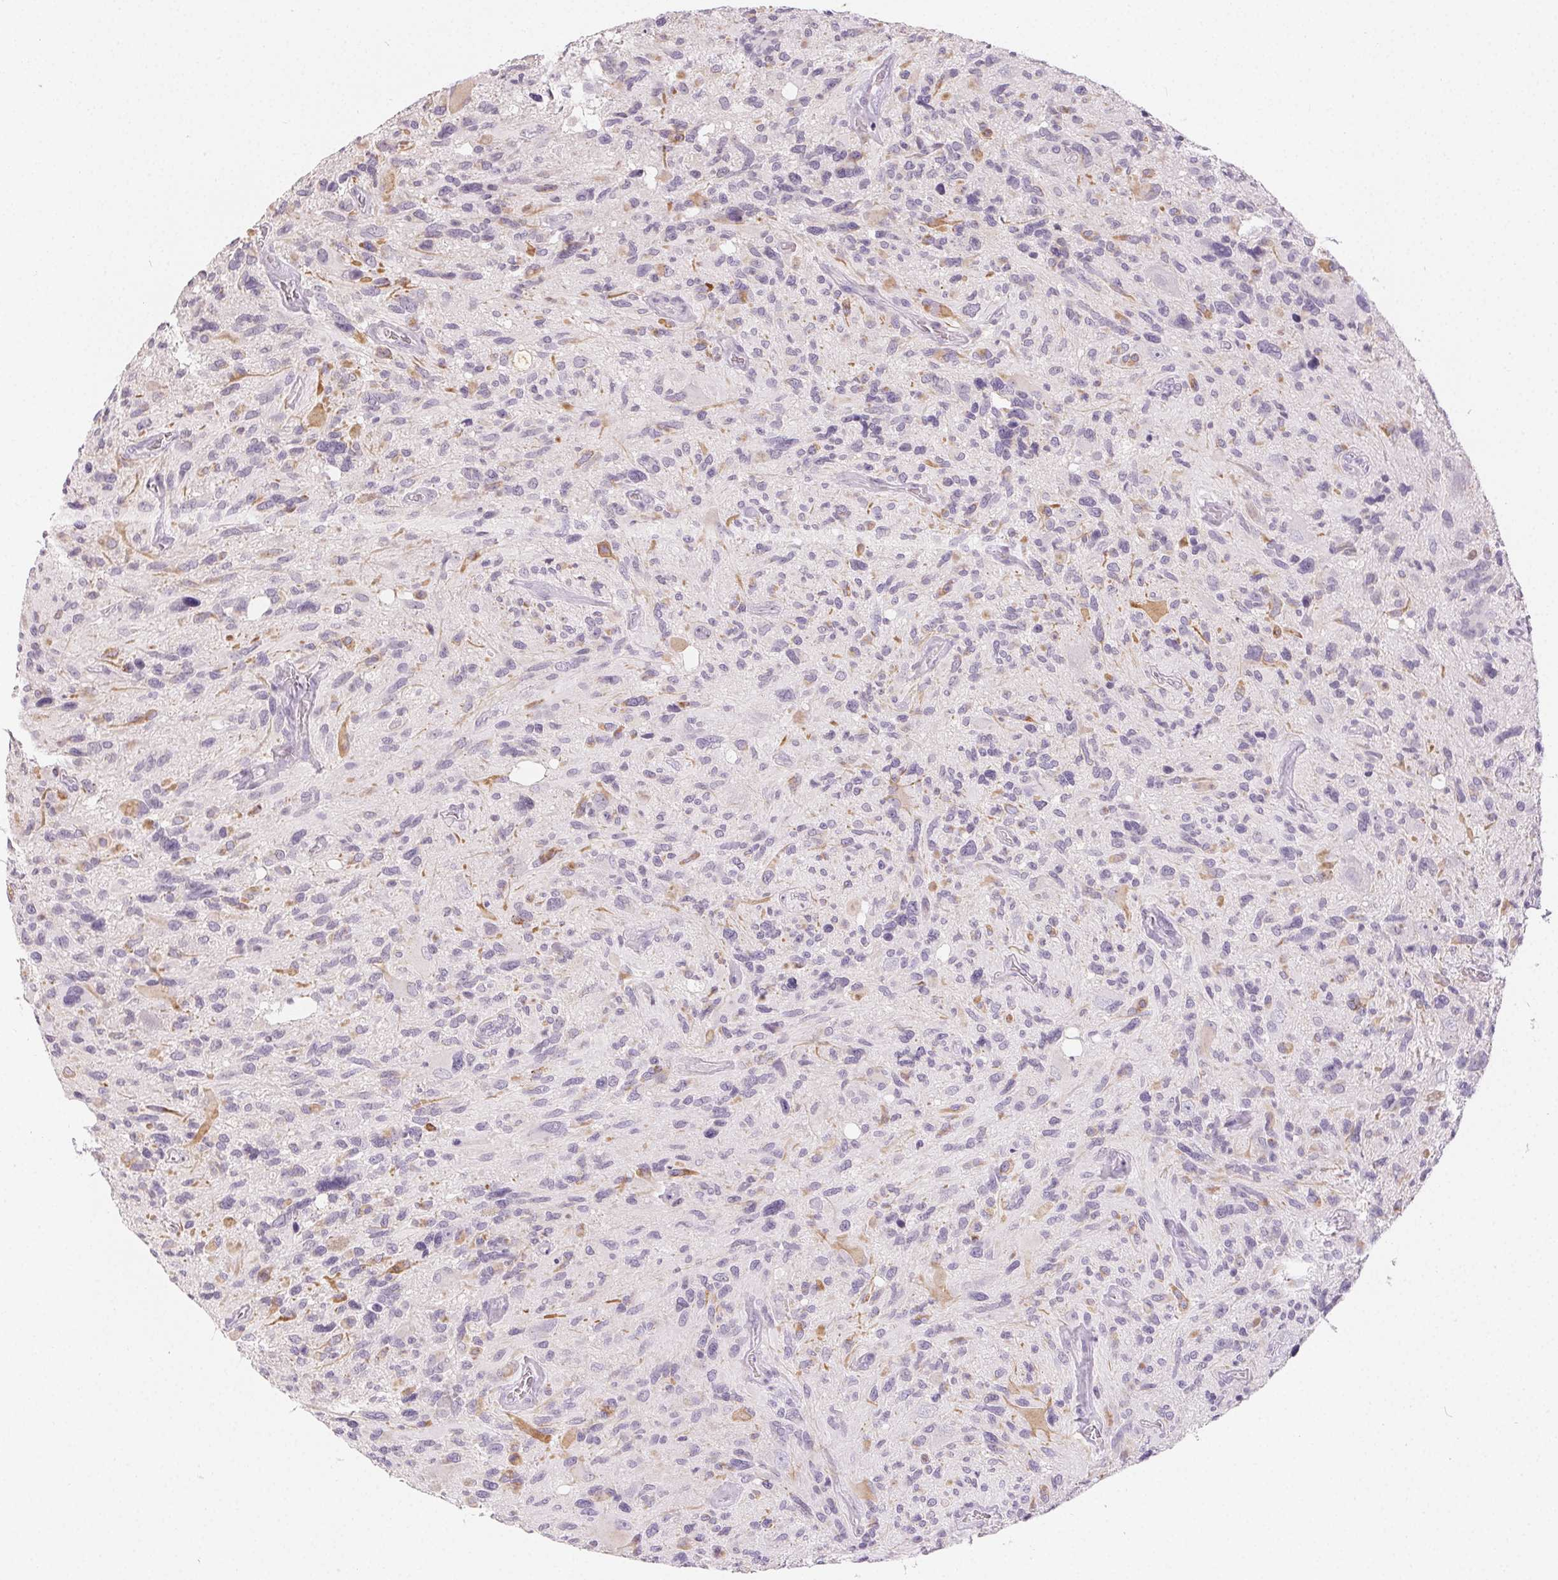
{"staining": {"intensity": "moderate", "quantity": "<25%", "location": "cytoplasmic/membranous"}, "tissue": "glioma", "cell_type": "Tumor cells", "image_type": "cancer", "snomed": [{"axis": "morphology", "description": "Glioma, malignant, High grade"}, {"axis": "topography", "description": "Brain"}], "caption": "Glioma was stained to show a protein in brown. There is low levels of moderate cytoplasmic/membranous expression in about <25% of tumor cells.", "gene": "SFTPD", "patient": {"sex": "male", "age": 49}}